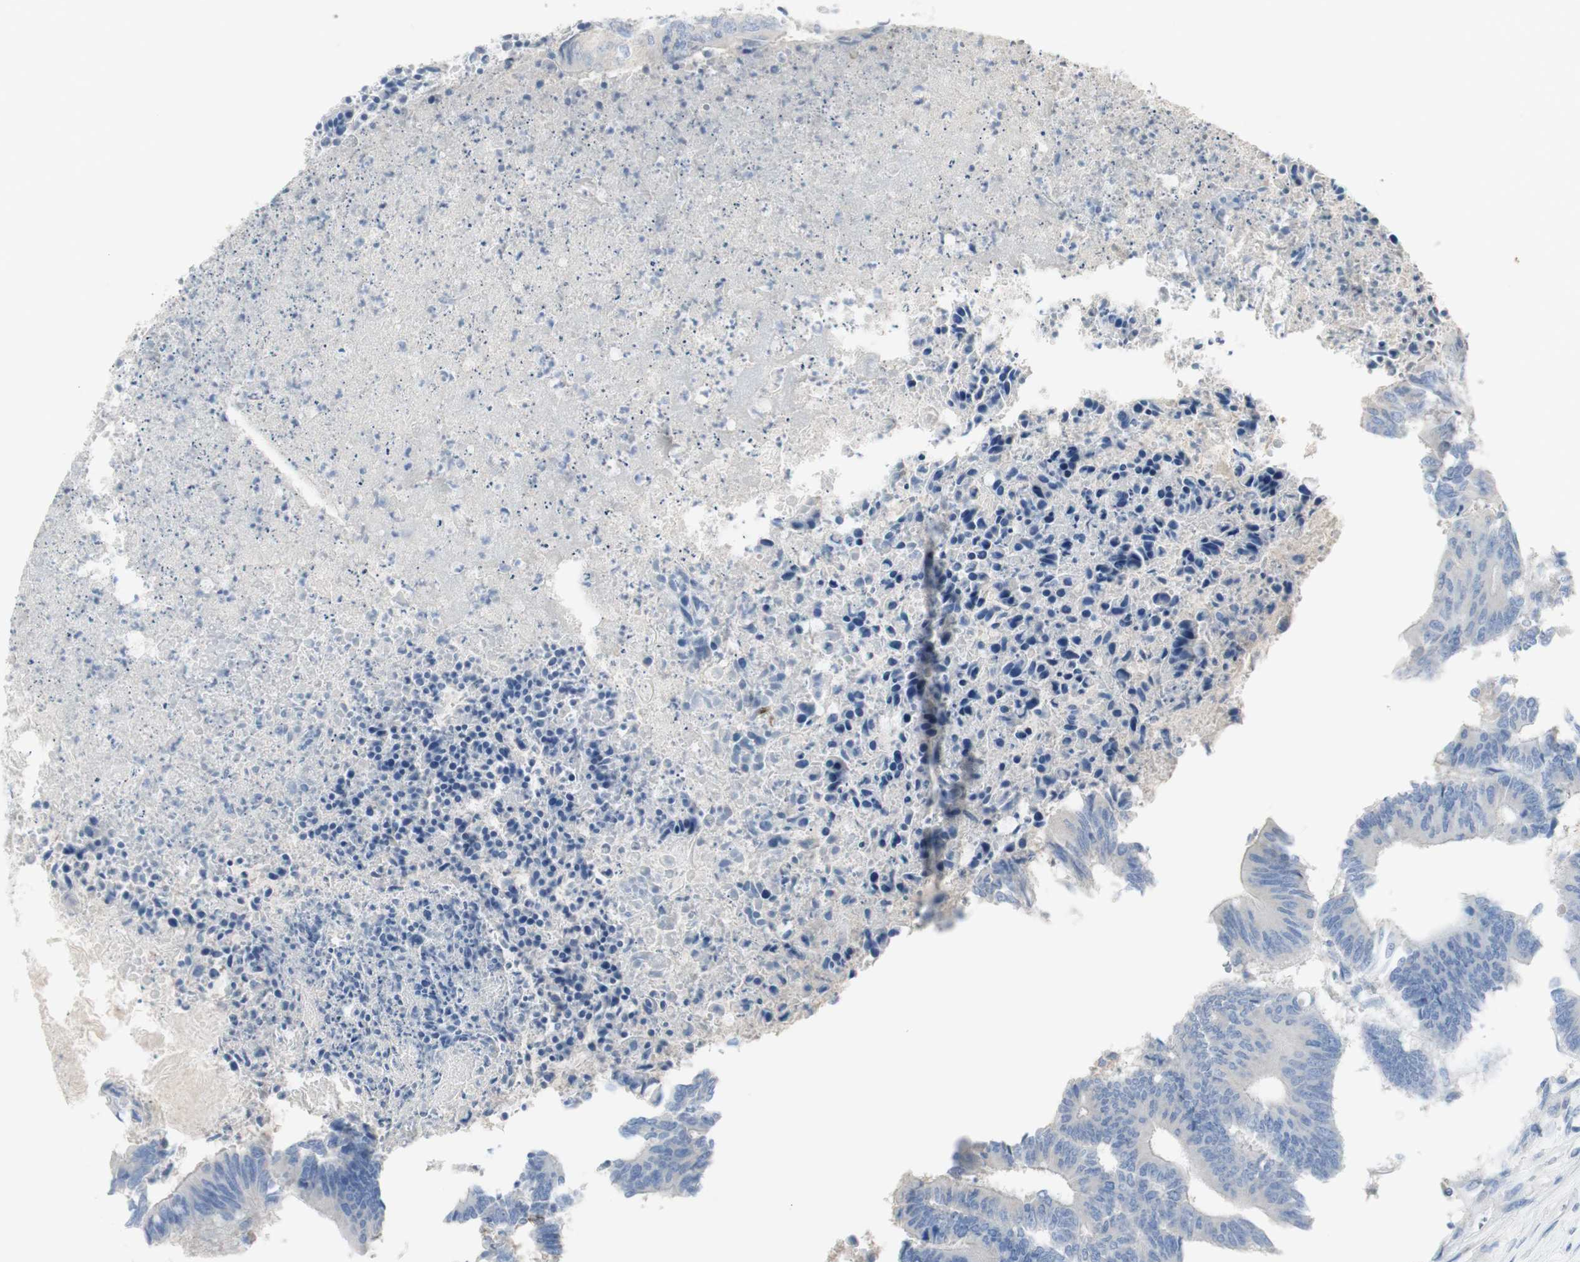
{"staining": {"intensity": "negative", "quantity": "none", "location": "none"}, "tissue": "colorectal cancer", "cell_type": "Tumor cells", "image_type": "cancer", "snomed": [{"axis": "morphology", "description": "Adenocarcinoma, NOS"}, {"axis": "topography", "description": "Rectum"}], "caption": "Colorectal cancer (adenocarcinoma) was stained to show a protein in brown. There is no significant staining in tumor cells.", "gene": "CD207", "patient": {"sex": "male", "age": 63}}